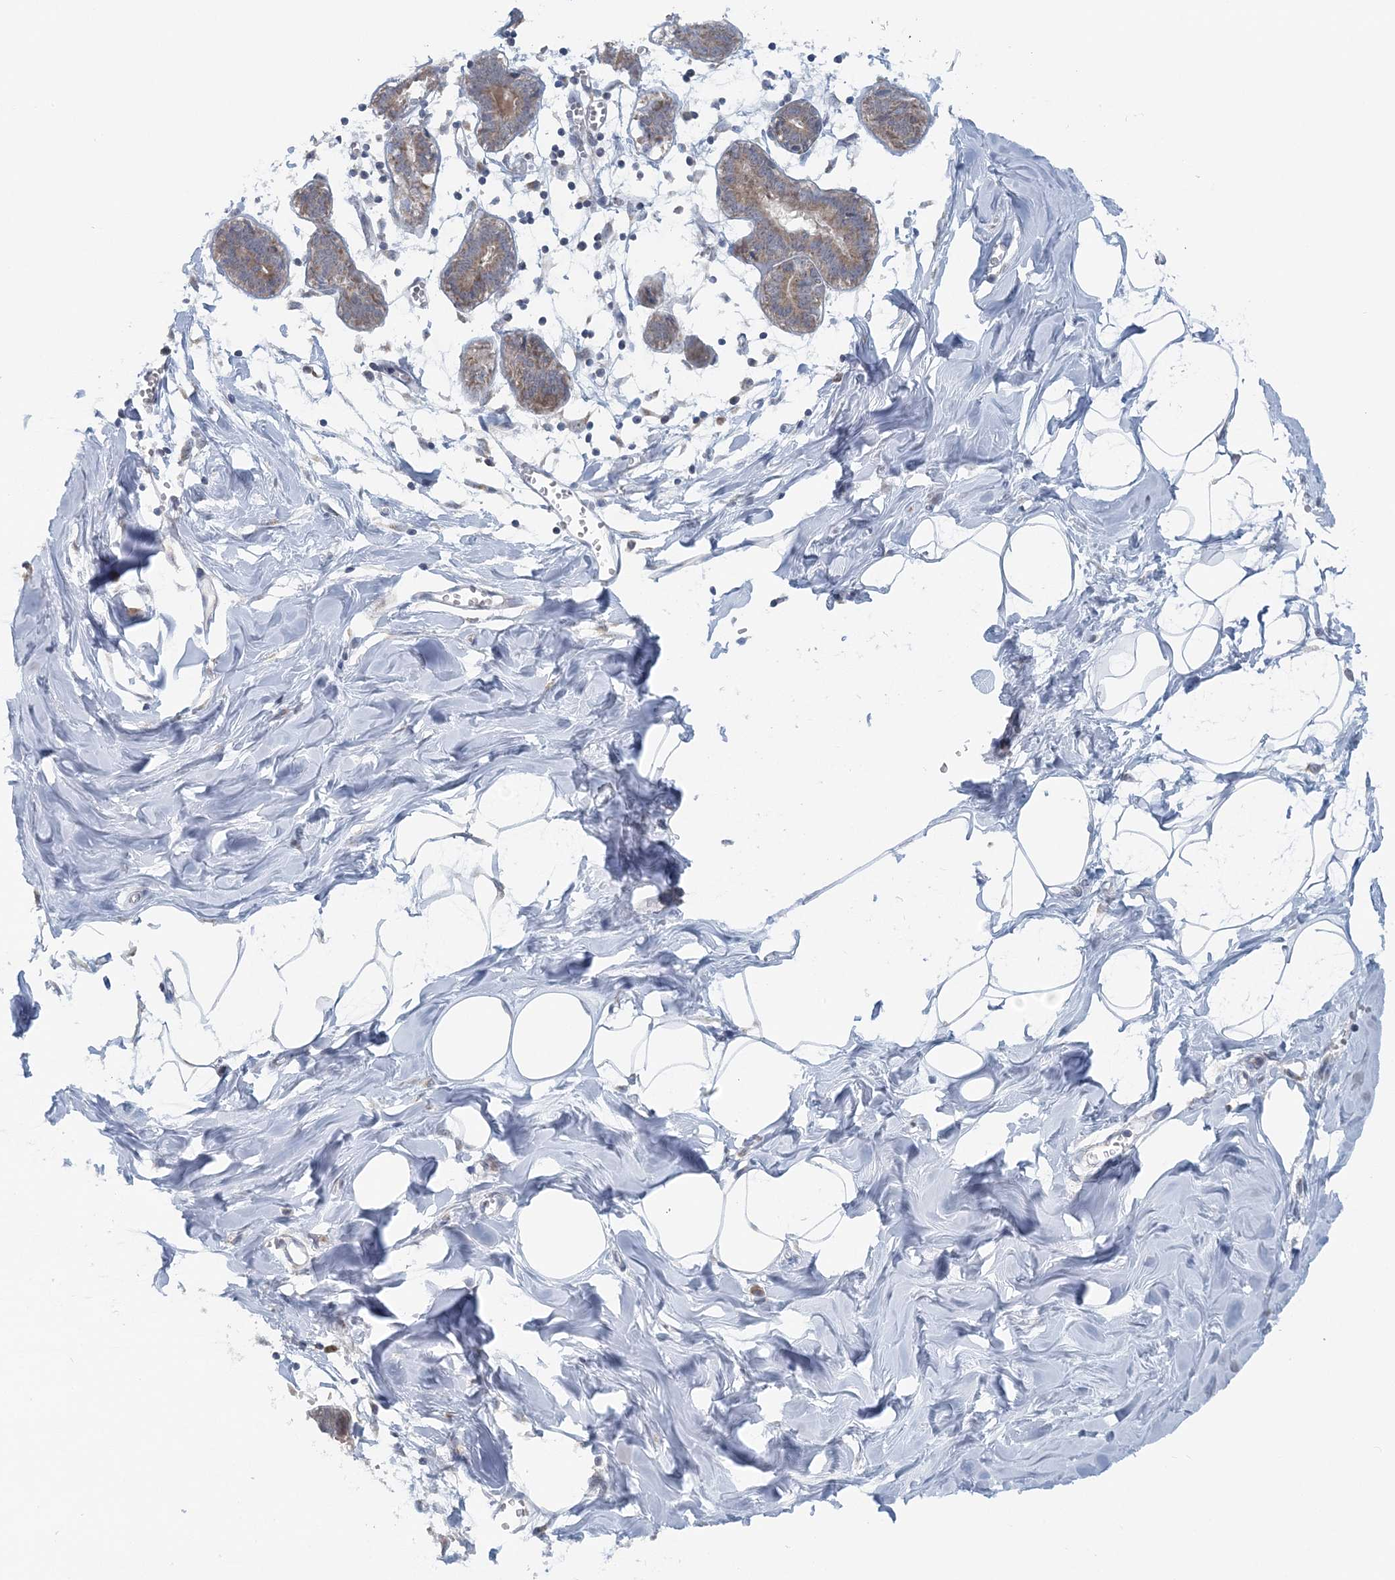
{"staining": {"intensity": "negative", "quantity": "none", "location": "none"}, "tissue": "breast", "cell_type": "Adipocytes", "image_type": "normal", "snomed": [{"axis": "morphology", "description": "Normal tissue, NOS"}, {"axis": "topography", "description": "Breast"}], "caption": "Immunohistochemistry photomicrograph of unremarkable breast stained for a protein (brown), which displays no positivity in adipocytes. Nuclei are stained in blue.", "gene": "RNF150", "patient": {"sex": "female", "age": 27}}